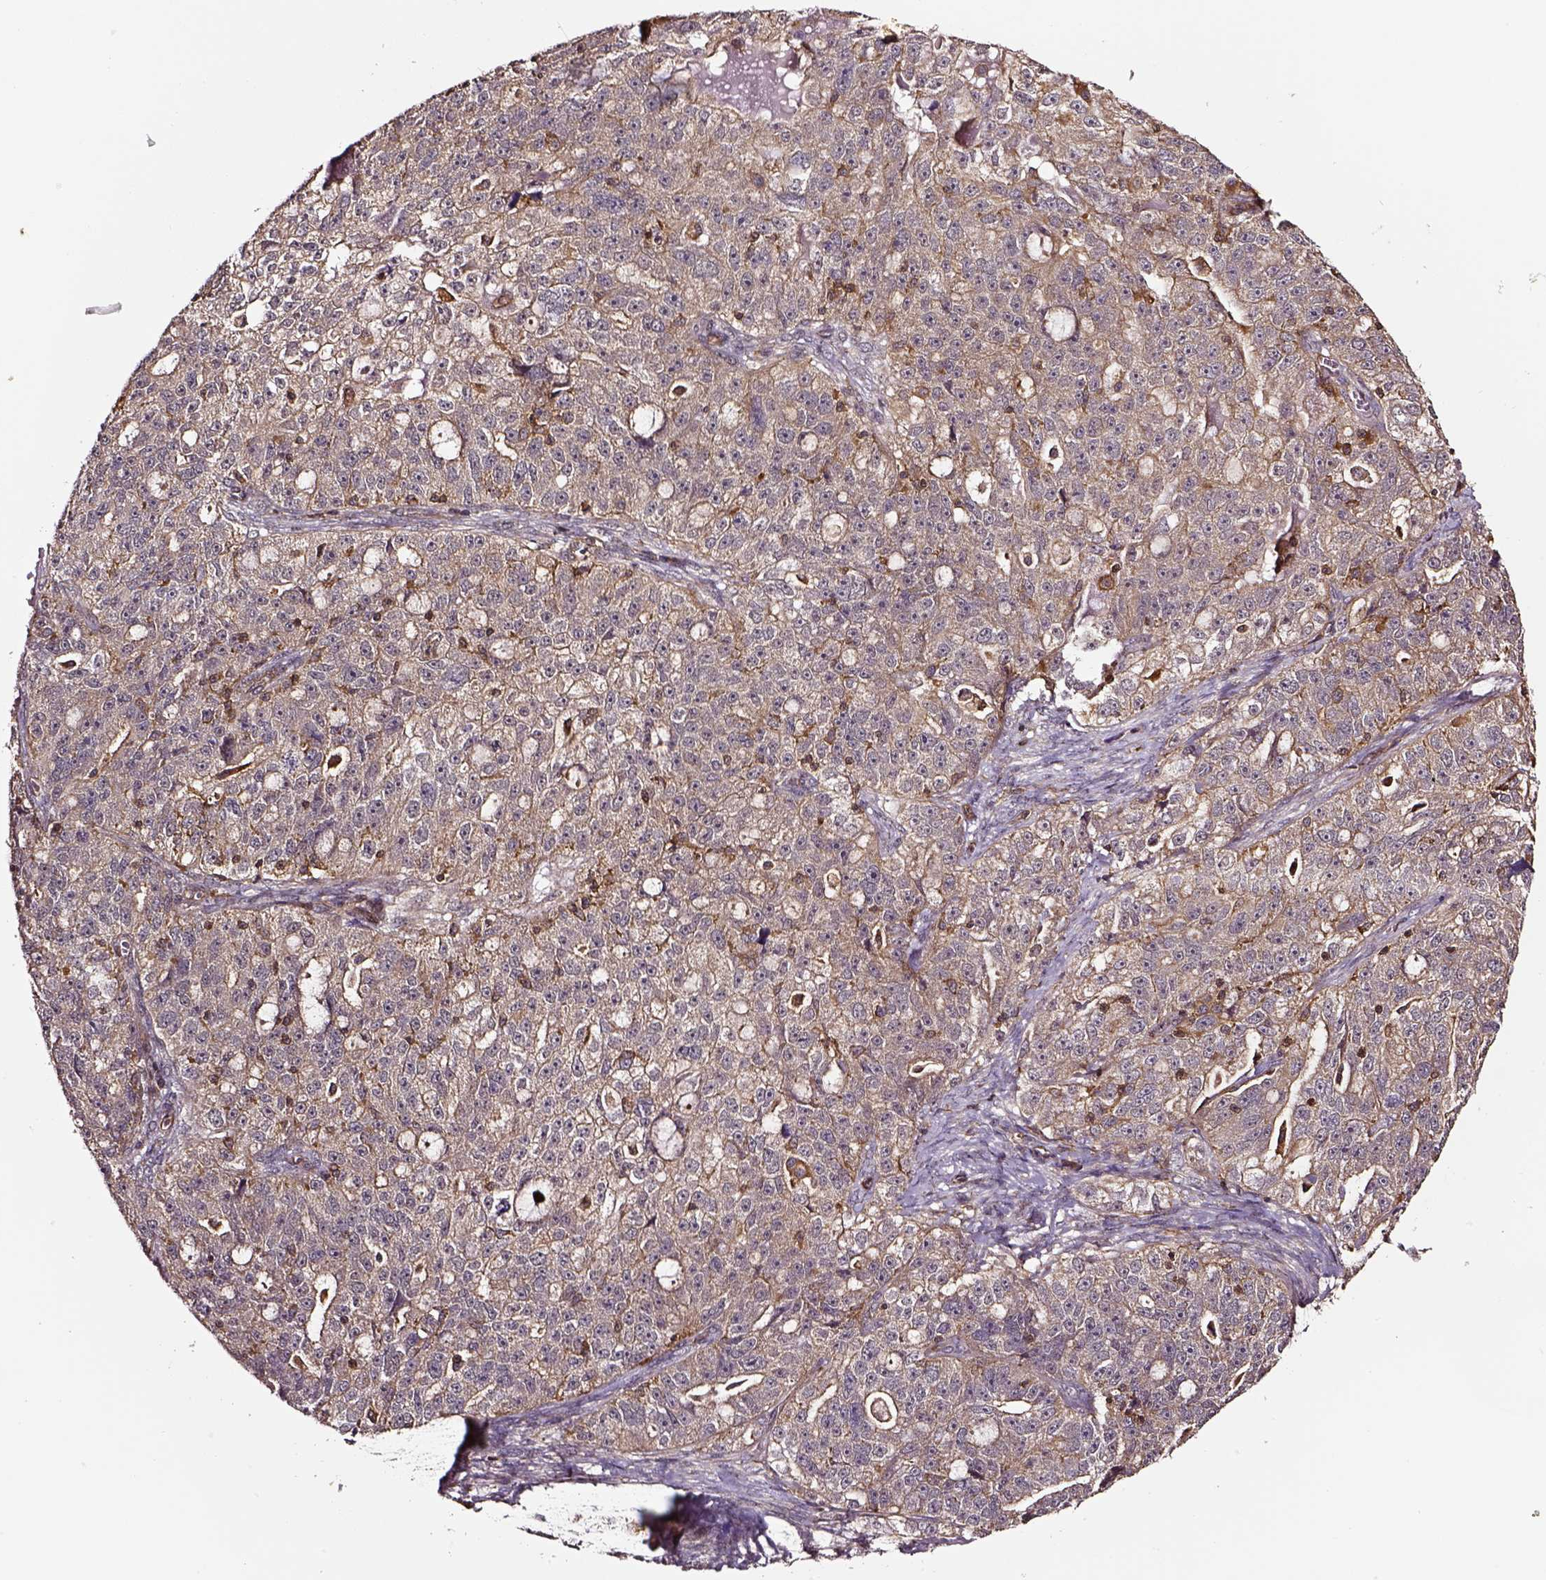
{"staining": {"intensity": "weak", "quantity": ">75%", "location": "cytoplasmic/membranous"}, "tissue": "ovarian cancer", "cell_type": "Tumor cells", "image_type": "cancer", "snomed": [{"axis": "morphology", "description": "Cystadenocarcinoma, serous, NOS"}, {"axis": "topography", "description": "Ovary"}], "caption": "Tumor cells display low levels of weak cytoplasmic/membranous positivity in about >75% of cells in ovarian cancer (serous cystadenocarcinoma). (DAB (3,3'-diaminobenzidine) IHC, brown staining for protein, blue staining for nuclei).", "gene": "RASSF5", "patient": {"sex": "female", "age": 51}}